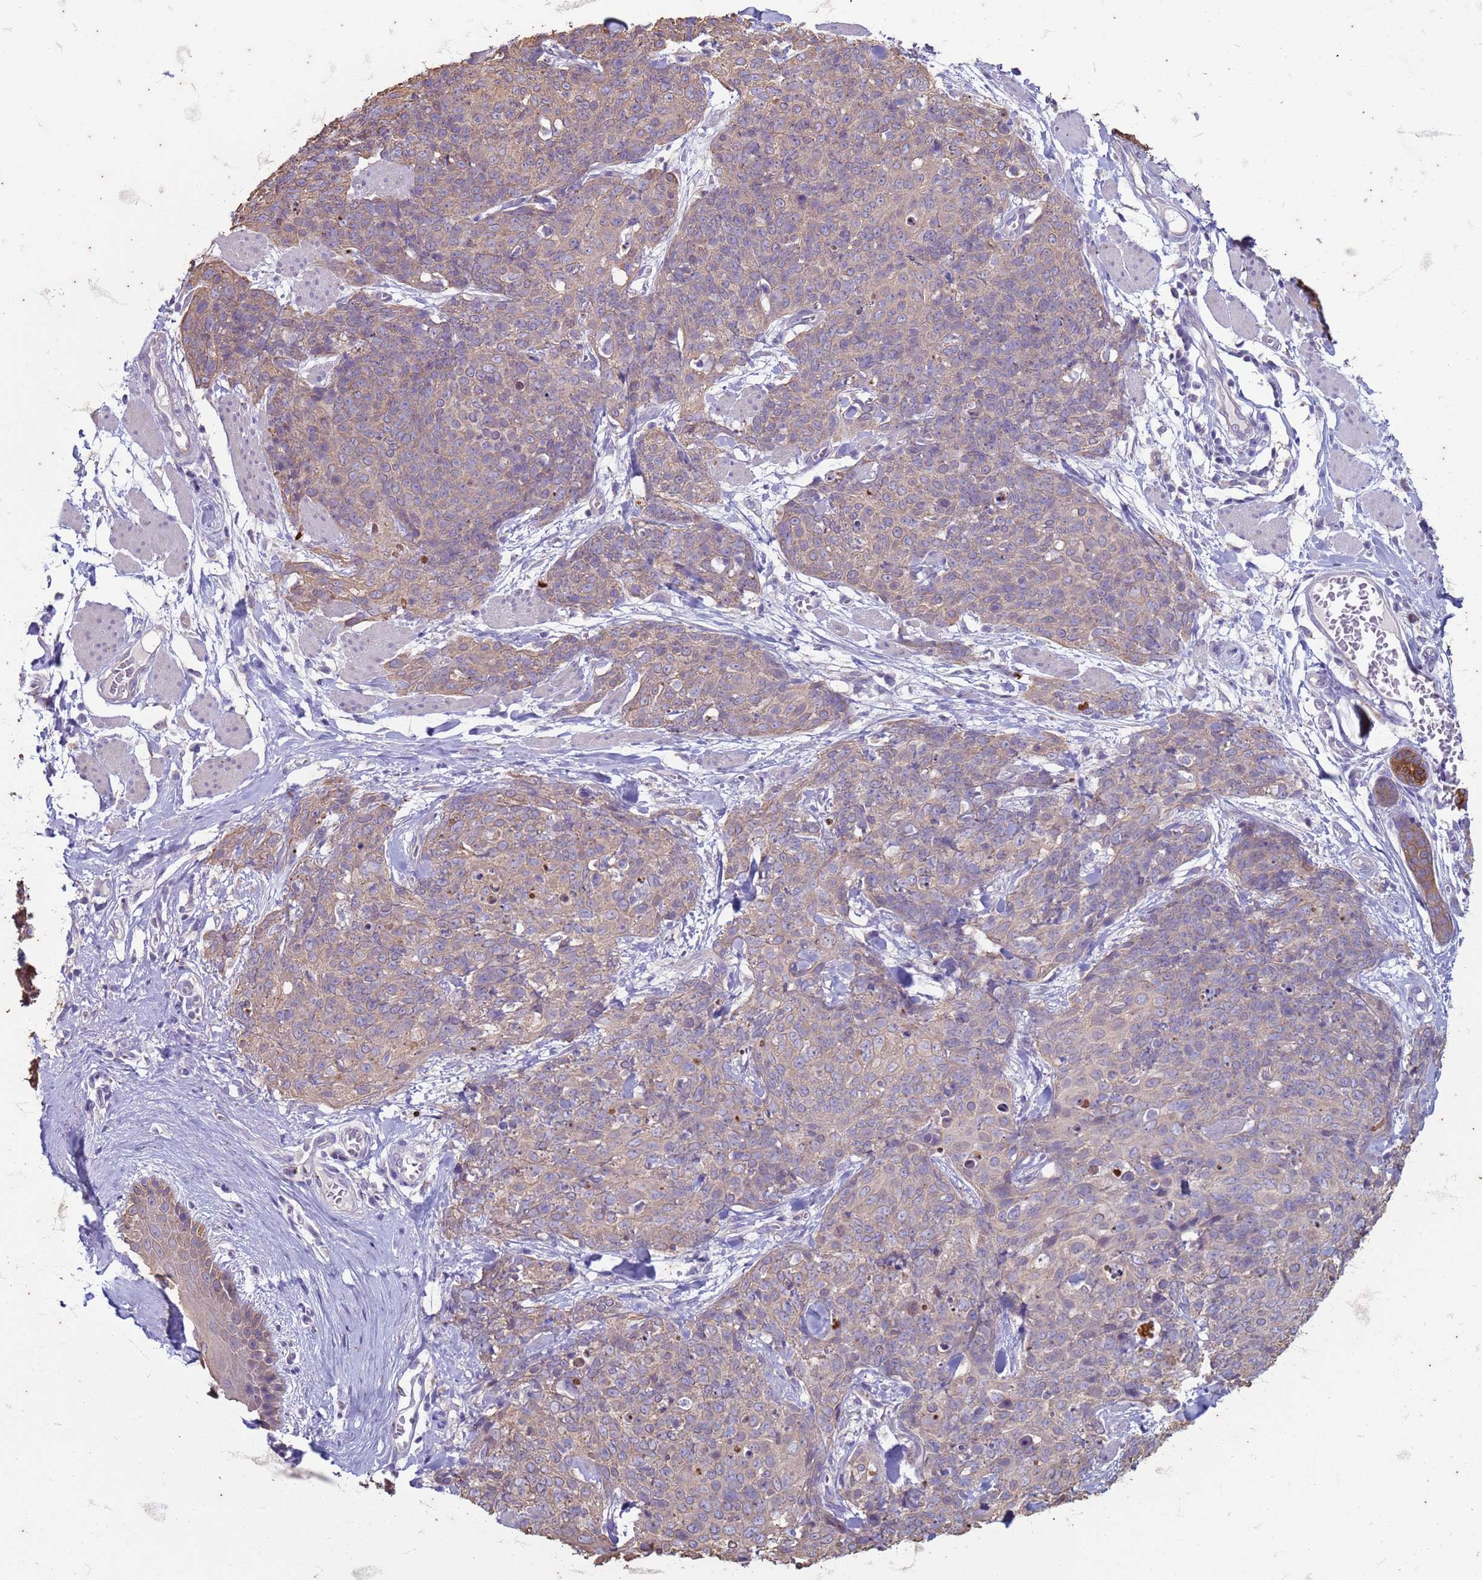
{"staining": {"intensity": "weak", "quantity": "25%-75%", "location": "cytoplasmic/membranous"}, "tissue": "skin cancer", "cell_type": "Tumor cells", "image_type": "cancer", "snomed": [{"axis": "morphology", "description": "Squamous cell carcinoma, NOS"}, {"axis": "topography", "description": "Skin"}, {"axis": "topography", "description": "Vulva"}], "caption": "This photomicrograph demonstrates skin squamous cell carcinoma stained with IHC to label a protein in brown. The cytoplasmic/membranous of tumor cells show weak positivity for the protein. Nuclei are counter-stained blue.", "gene": "SUCO", "patient": {"sex": "female", "age": 85}}